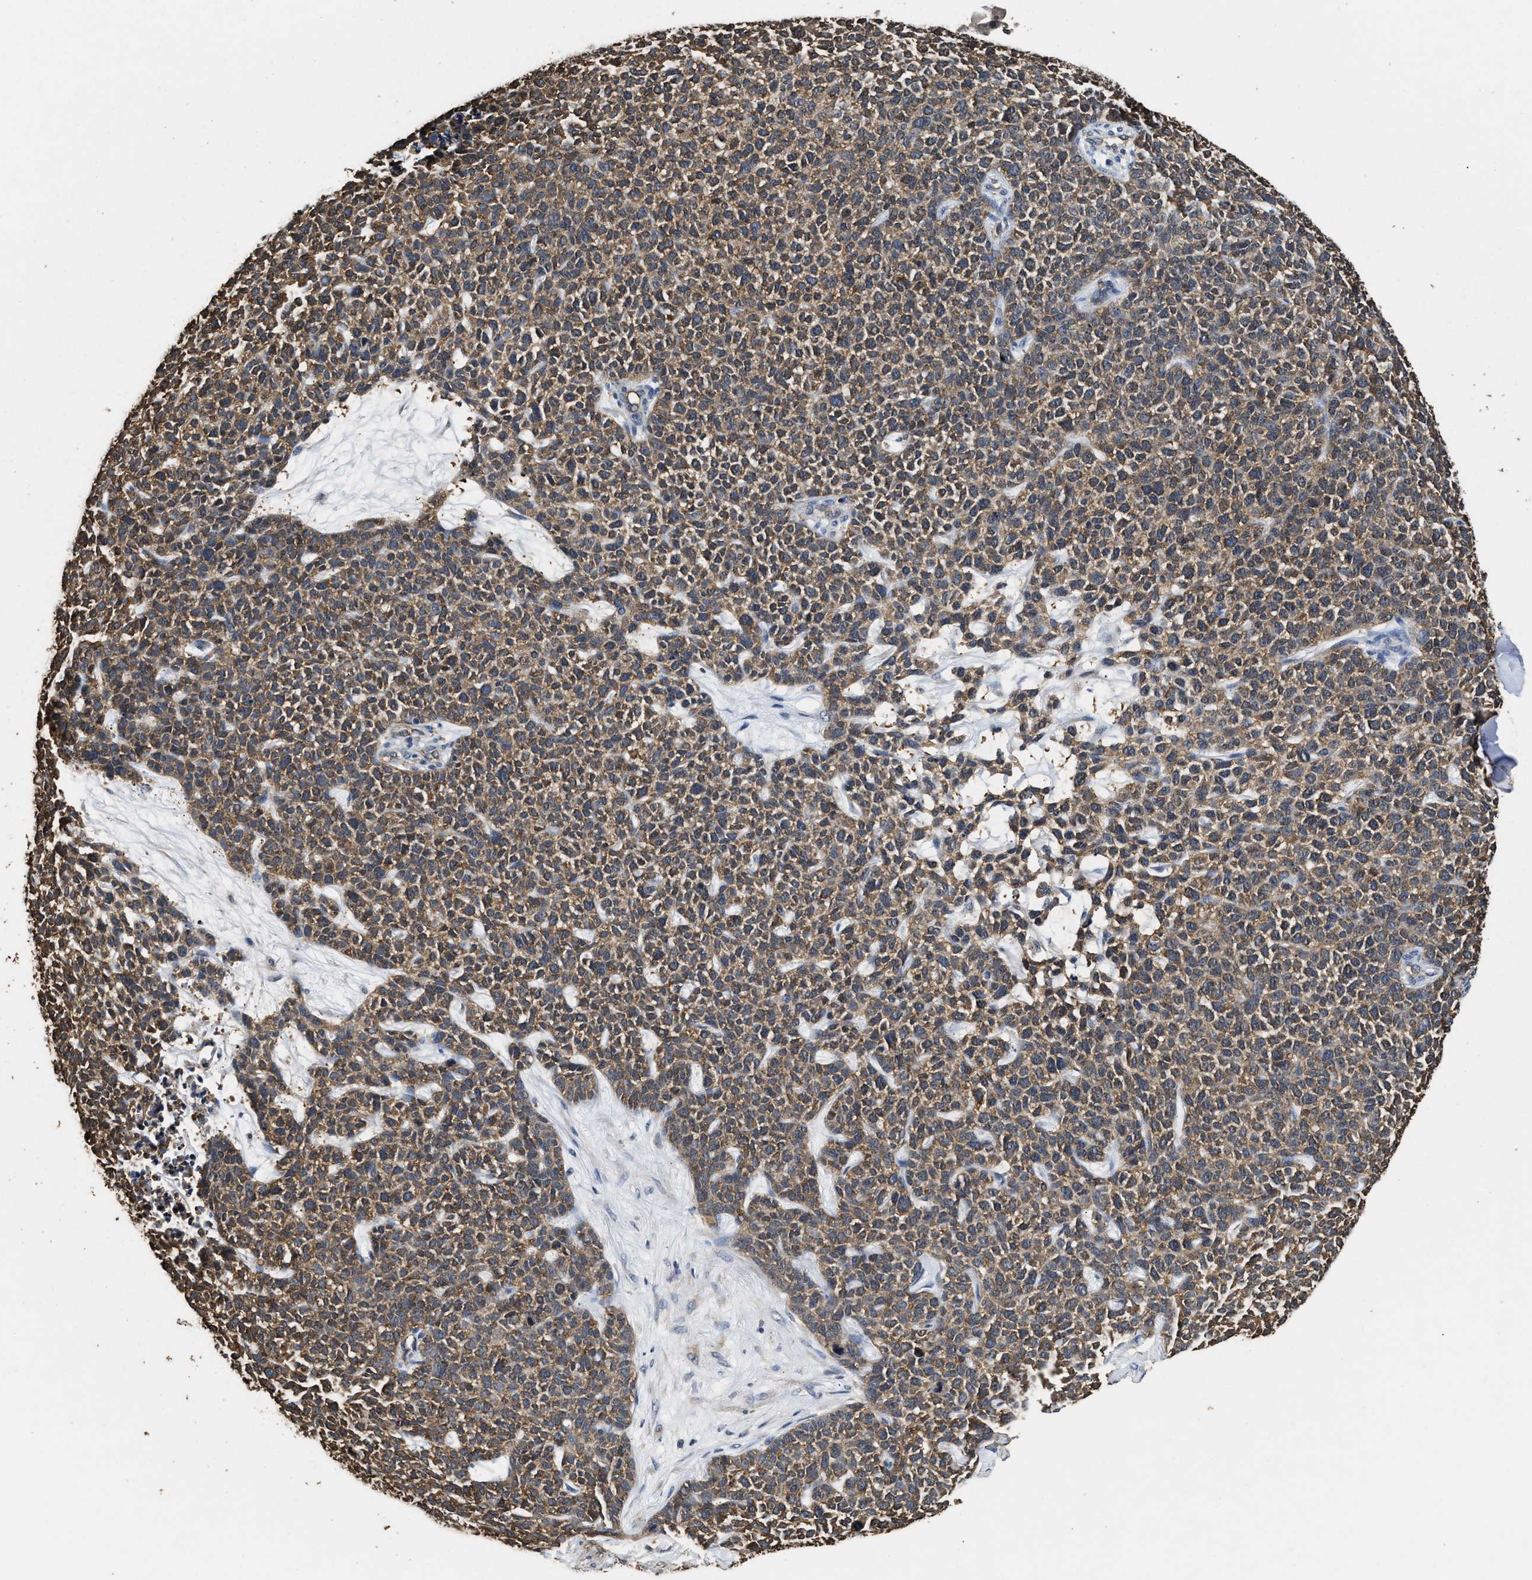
{"staining": {"intensity": "moderate", "quantity": ">75%", "location": "cytoplasmic/membranous"}, "tissue": "skin cancer", "cell_type": "Tumor cells", "image_type": "cancer", "snomed": [{"axis": "morphology", "description": "Basal cell carcinoma"}, {"axis": "topography", "description": "Skin"}], "caption": "The histopathology image displays immunohistochemical staining of skin basal cell carcinoma. There is moderate cytoplasmic/membranous expression is appreciated in about >75% of tumor cells.", "gene": "YWHAE", "patient": {"sex": "female", "age": 84}}